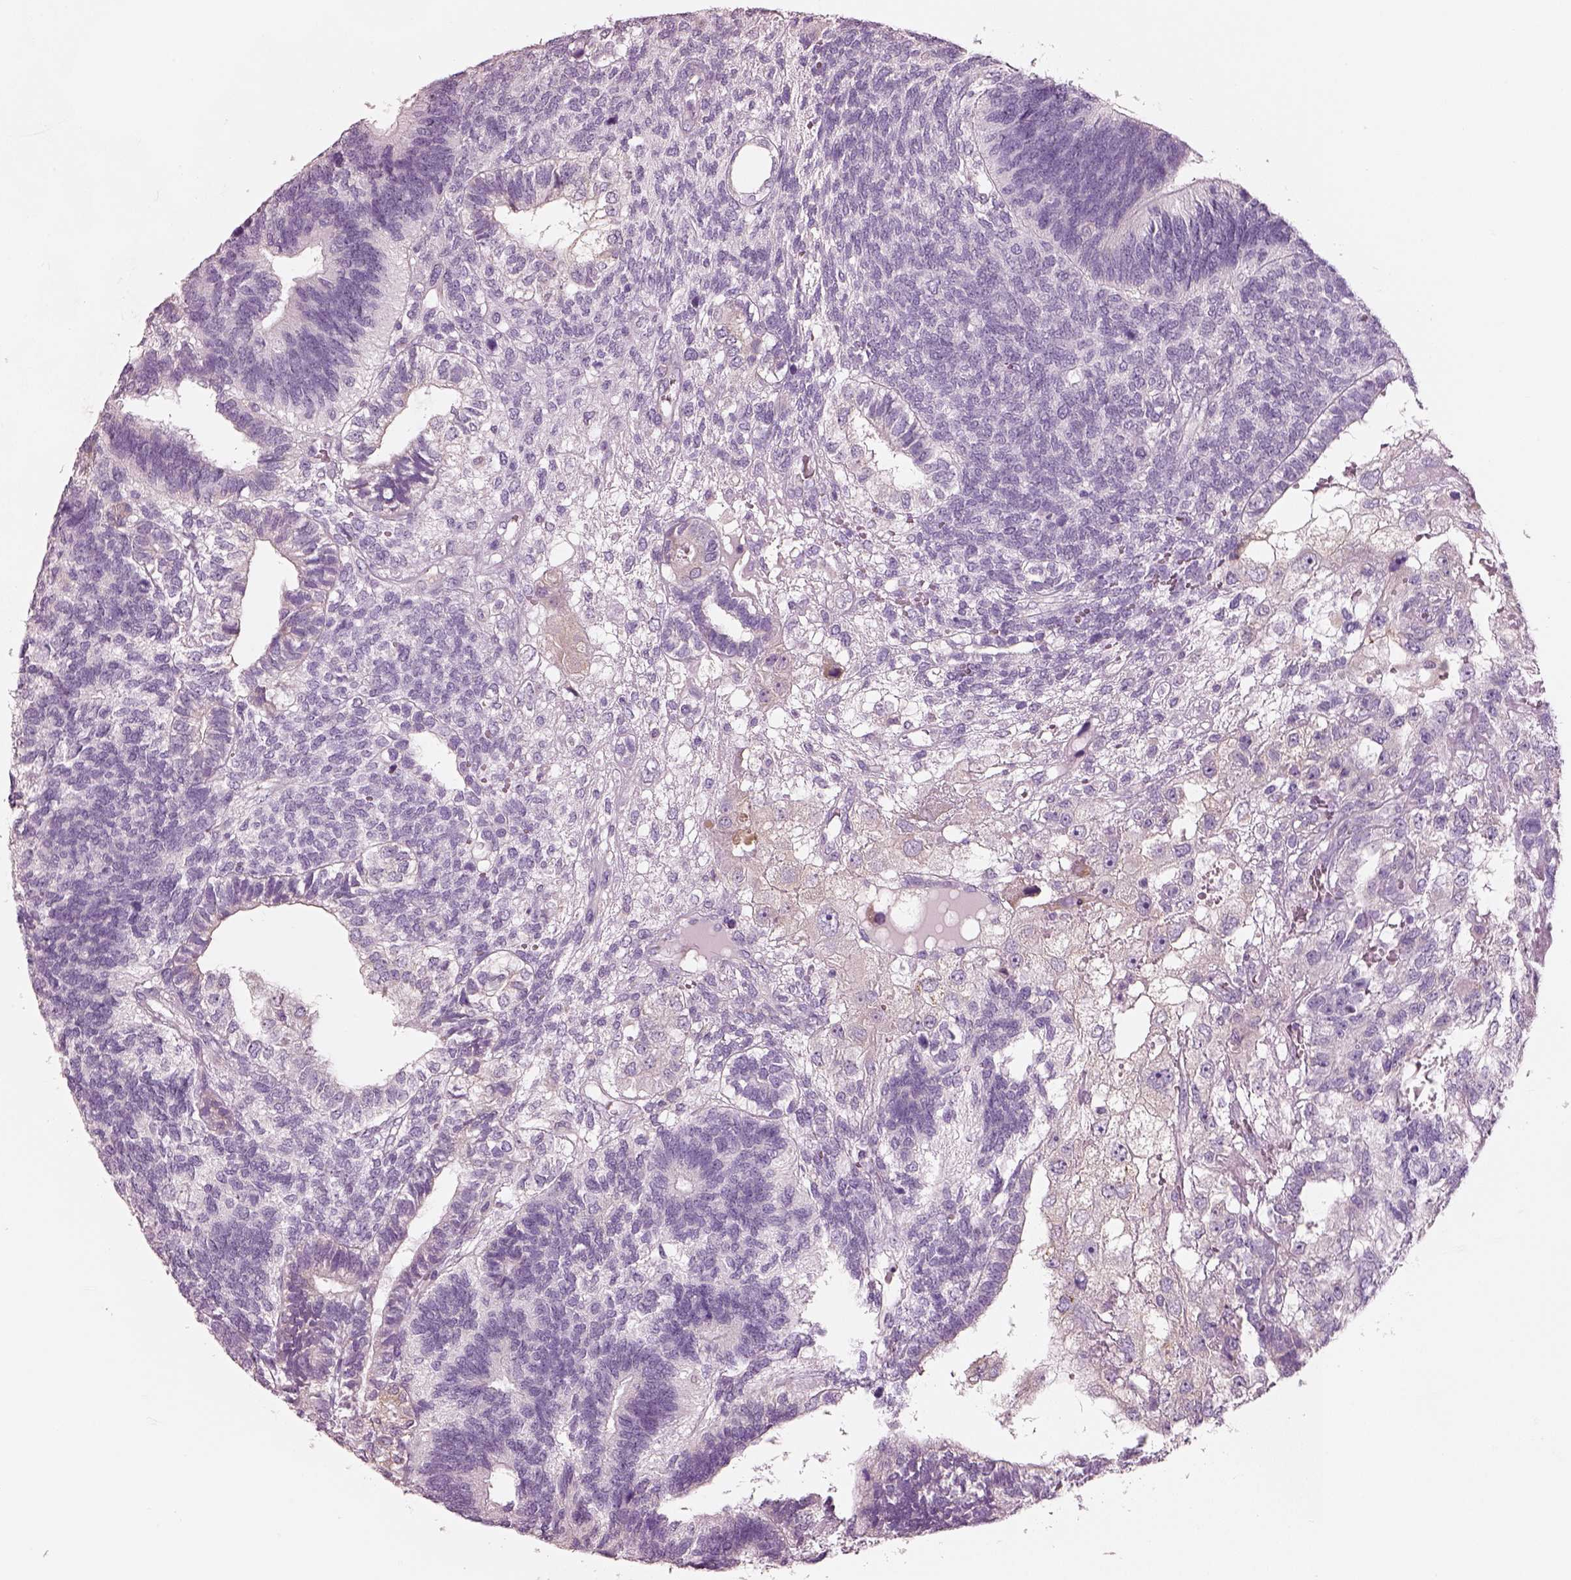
{"staining": {"intensity": "negative", "quantity": "none", "location": "none"}, "tissue": "testis cancer", "cell_type": "Tumor cells", "image_type": "cancer", "snomed": [{"axis": "morphology", "description": "Seminoma, NOS"}, {"axis": "morphology", "description": "Carcinoma, Embryonal, NOS"}, {"axis": "topography", "description": "Testis"}], "caption": "High power microscopy histopathology image of an IHC histopathology image of testis embryonal carcinoma, revealing no significant expression in tumor cells.", "gene": "PNOC", "patient": {"sex": "male", "age": 41}}